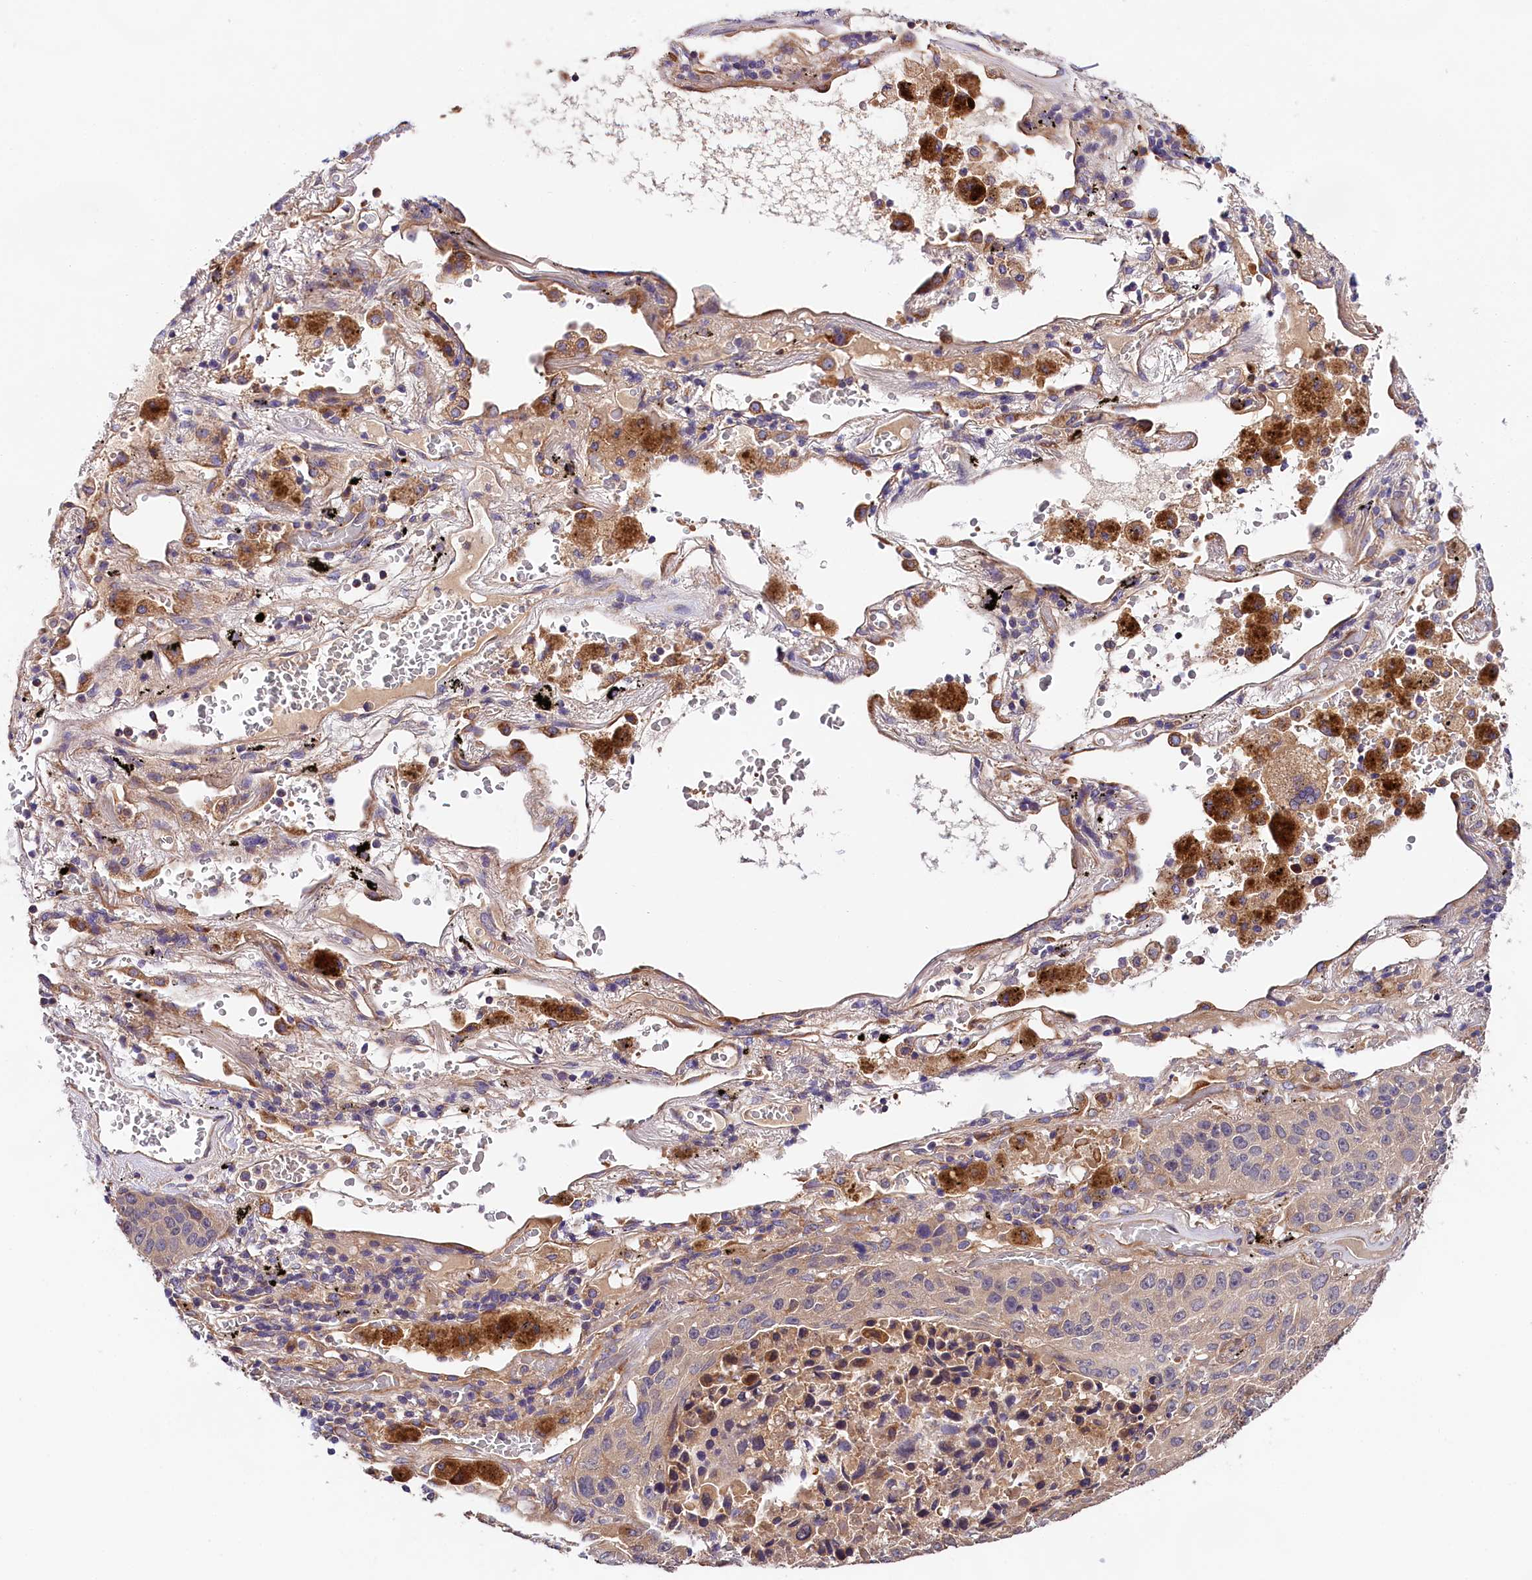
{"staining": {"intensity": "moderate", "quantity": "<25%", "location": "cytoplasmic/membranous"}, "tissue": "lung cancer", "cell_type": "Tumor cells", "image_type": "cancer", "snomed": [{"axis": "morphology", "description": "Squamous cell carcinoma, NOS"}, {"axis": "topography", "description": "Lung"}], "caption": "The histopathology image demonstrates a brown stain indicating the presence of a protein in the cytoplasmic/membranous of tumor cells in squamous cell carcinoma (lung). (IHC, brightfield microscopy, high magnification).", "gene": "SPG11", "patient": {"sex": "male", "age": 57}}